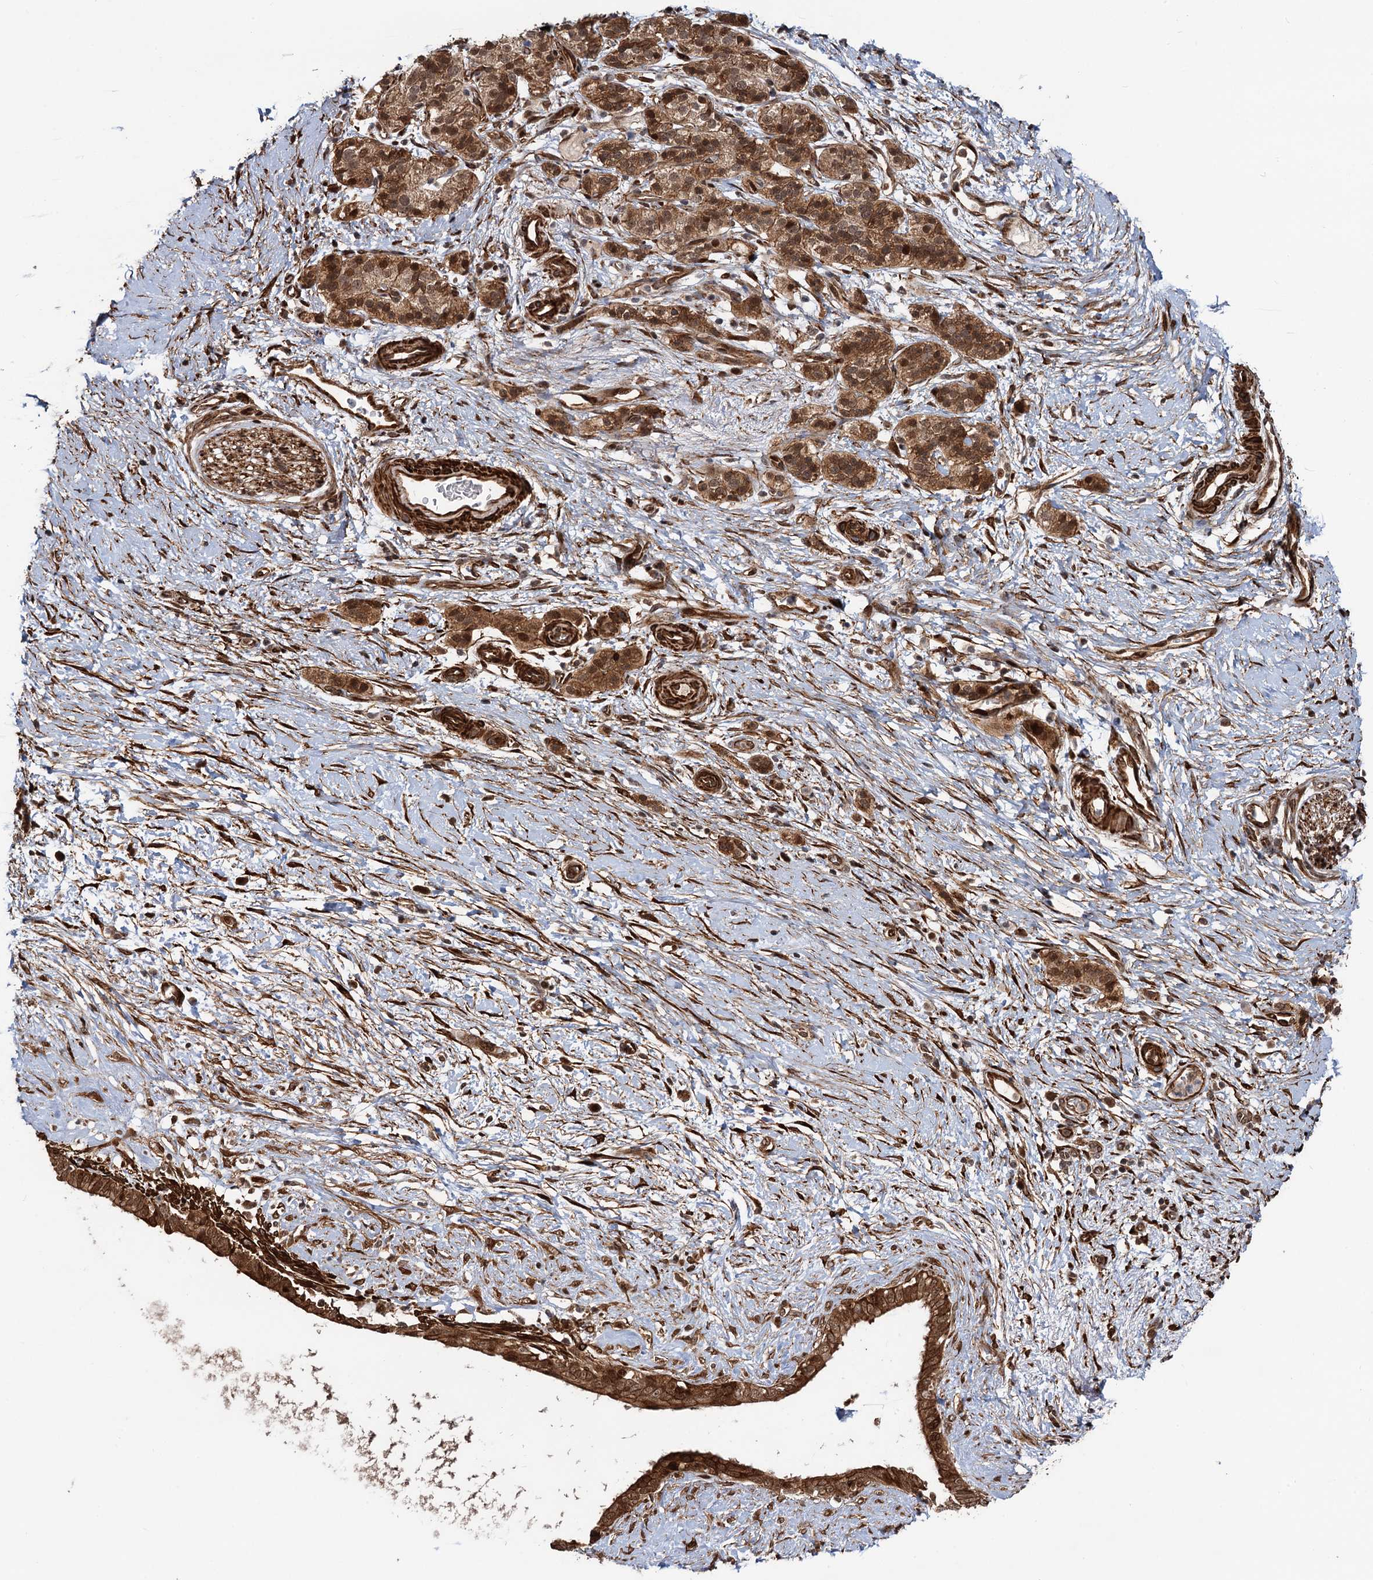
{"staining": {"intensity": "moderate", "quantity": ">75%", "location": "cytoplasmic/membranous,nuclear"}, "tissue": "pancreatic cancer", "cell_type": "Tumor cells", "image_type": "cancer", "snomed": [{"axis": "morphology", "description": "Adenocarcinoma, NOS"}, {"axis": "topography", "description": "Pancreas"}], "caption": "The immunohistochemical stain labels moderate cytoplasmic/membranous and nuclear expression in tumor cells of adenocarcinoma (pancreatic) tissue.", "gene": "SNRNP25", "patient": {"sex": "male", "age": 50}}